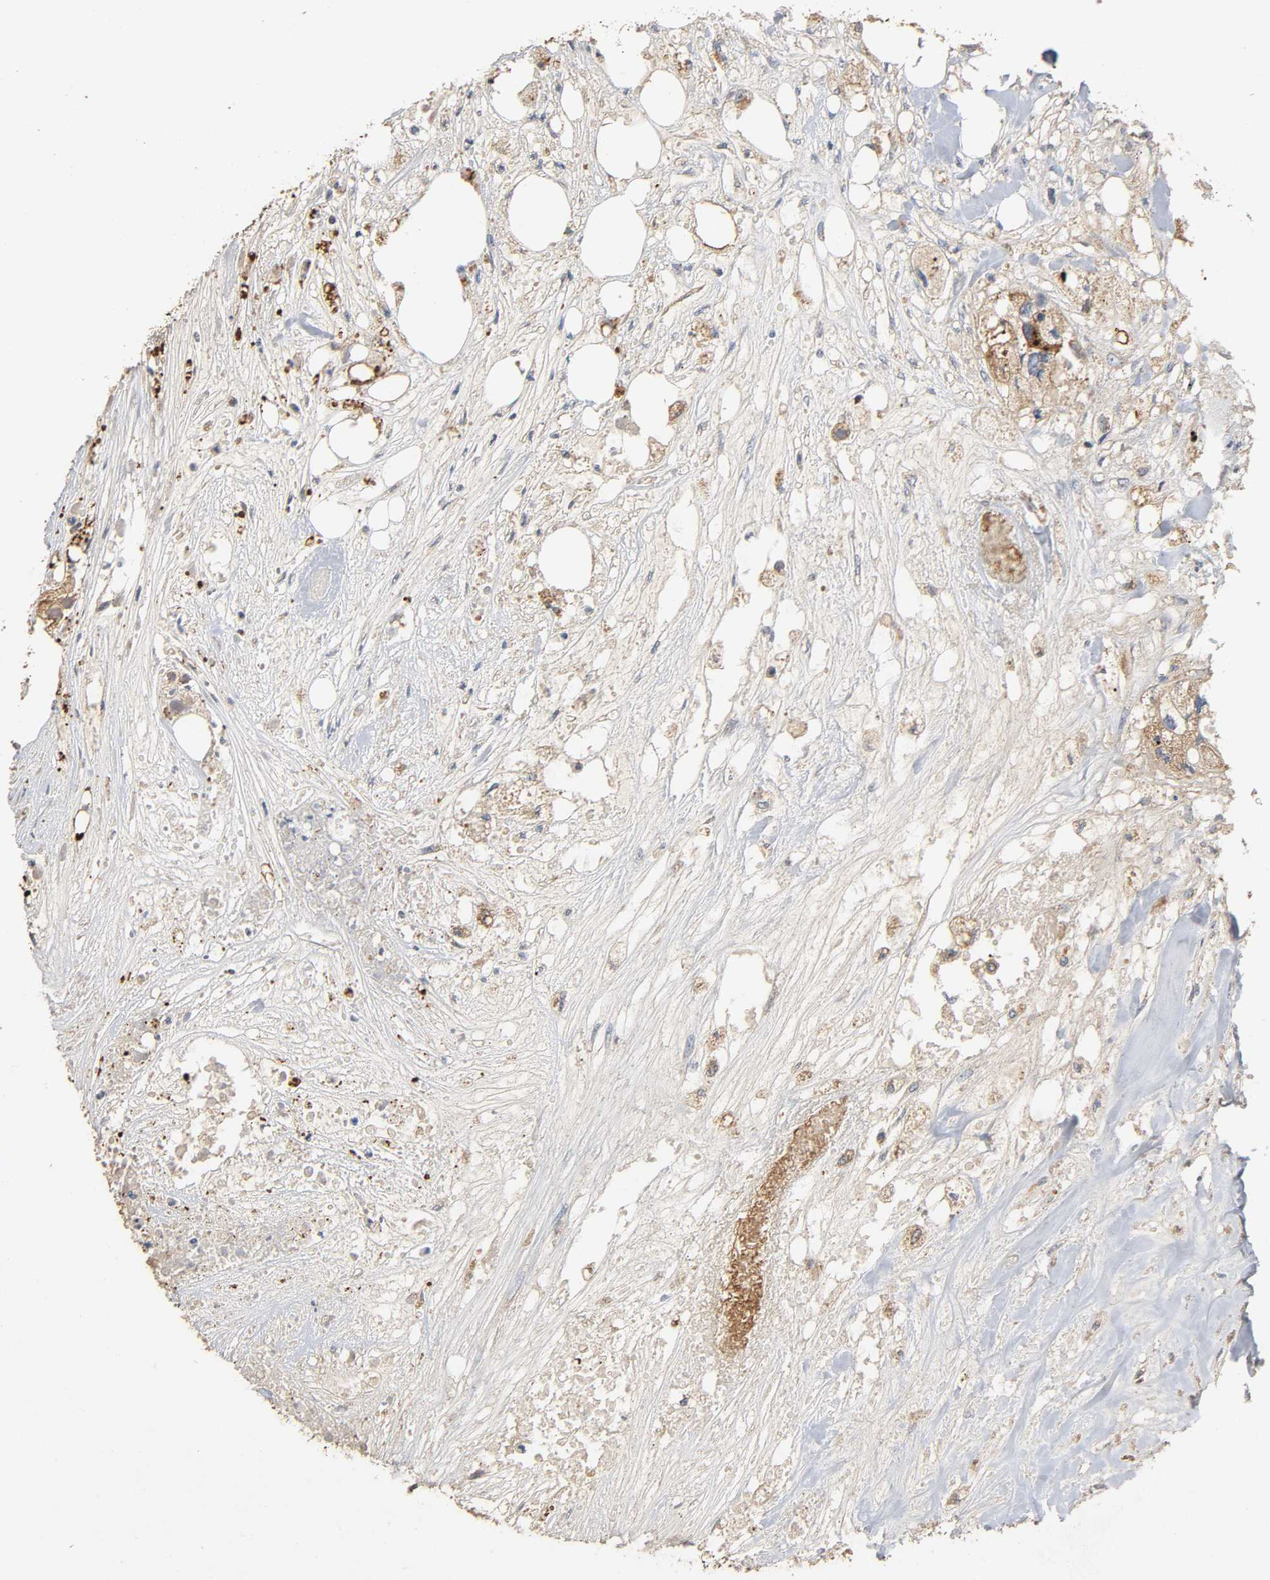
{"staining": {"intensity": "weak", "quantity": "25%-75%", "location": "cytoplasmic/membranous"}, "tissue": "colorectal cancer", "cell_type": "Tumor cells", "image_type": "cancer", "snomed": [{"axis": "morphology", "description": "Adenocarcinoma, NOS"}, {"axis": "topography", "description": "Colon"}], "caption": "Colorectal cancer (adenocarcinoma) stained with a brown dye shows weak cytoplasmic/membranous positive positivity in approximately 25%-75% of tumor cells.", "gene": "NDUFS3", "patient": {"sex": "female", "age": 57}}